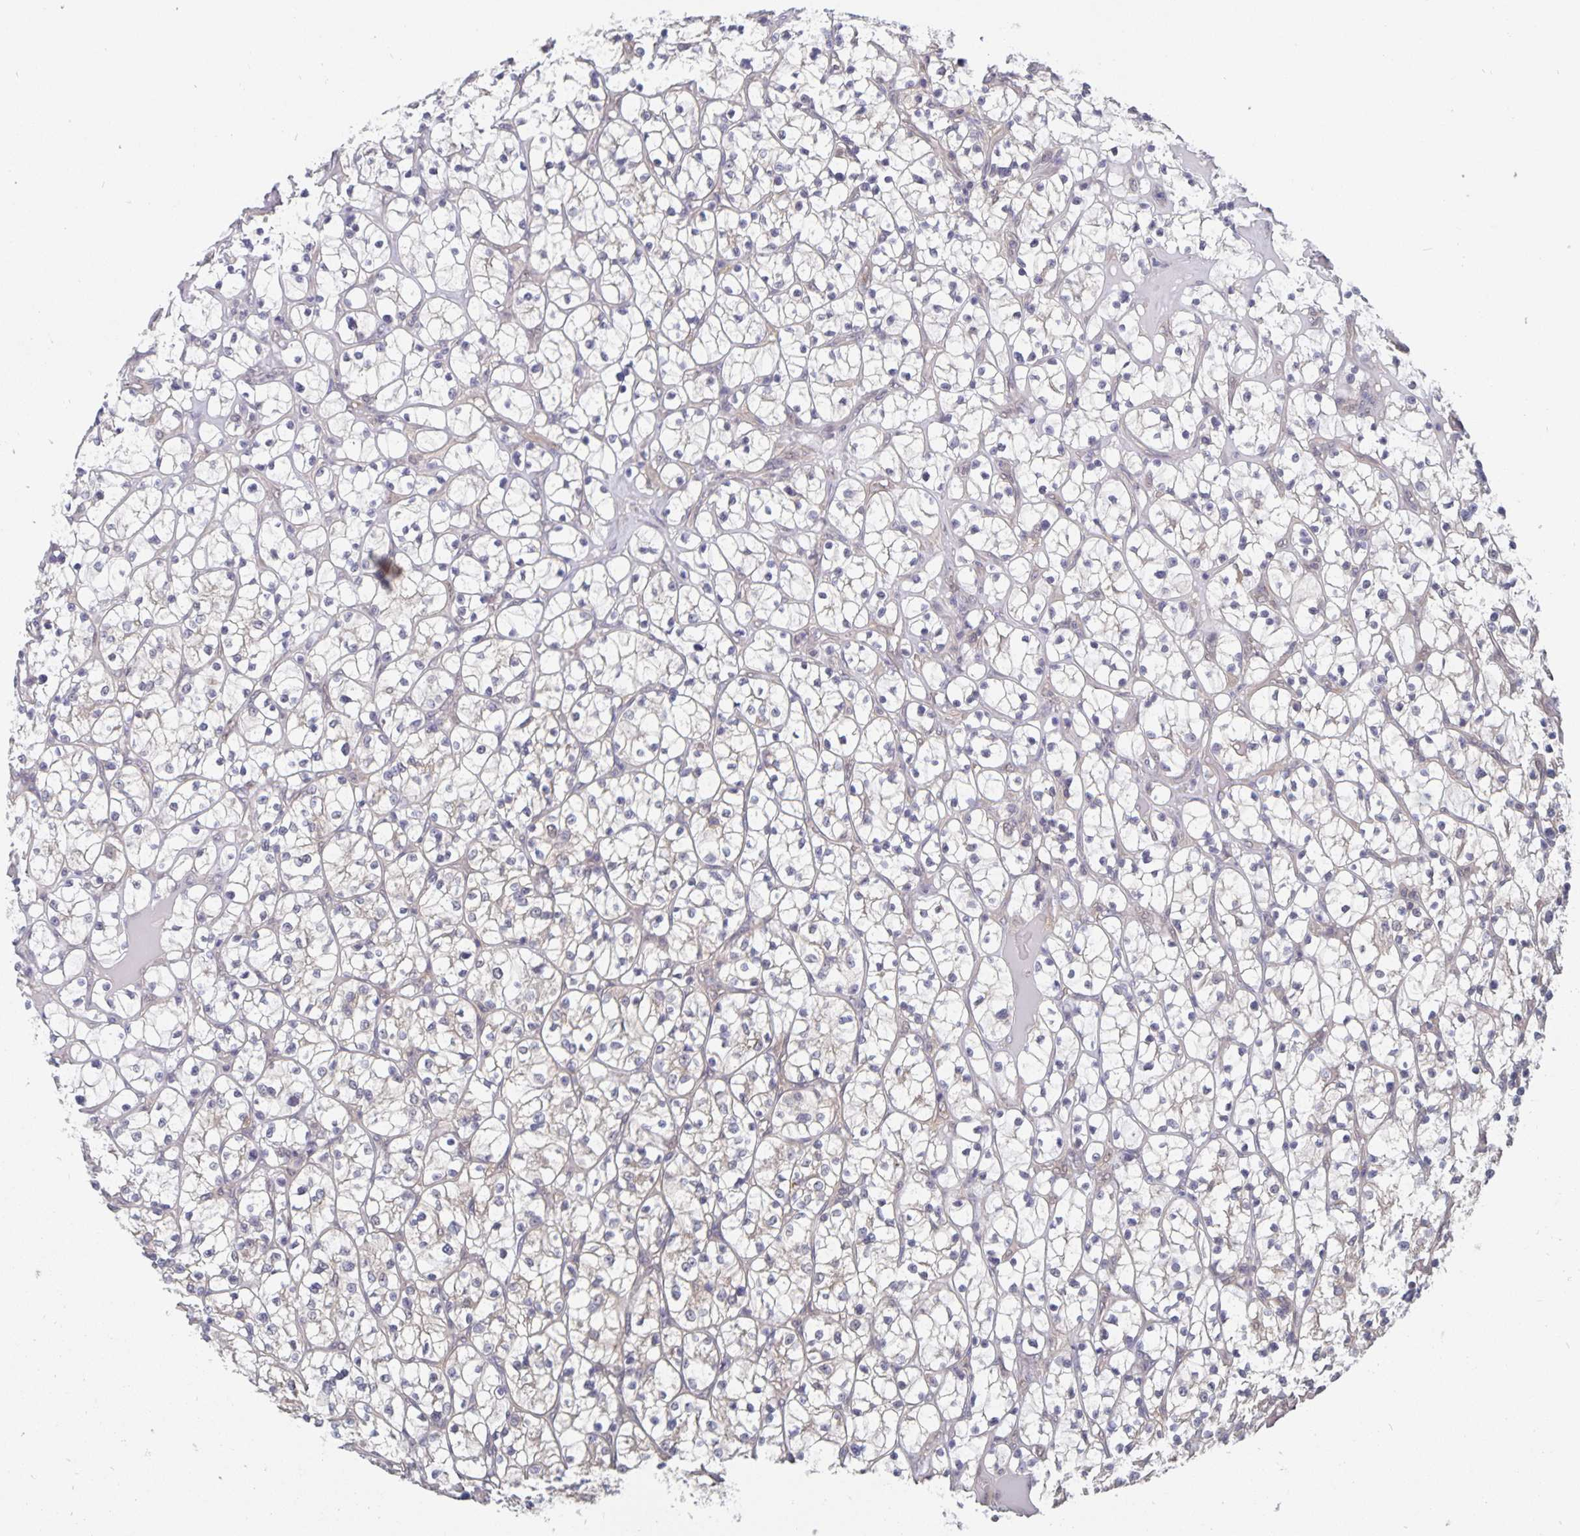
{"staining": {"intensity": "negative", "quantity": "none", "location": "none"}, "tissue": "renal cancer", "cell_type": "Tumor cells", "image_type": "cancer", "snomed": [{"axis": "morphology", "description": "Adenocarcinoma, NOS"}, {"axis": "topography", "description": "Kidney"}], "caption": "Micrograph shows no protein positivity in tumor cells of renal cancer tissue.", "gene": "BAG6", "patient": {"sex": "female", "age": 64}}